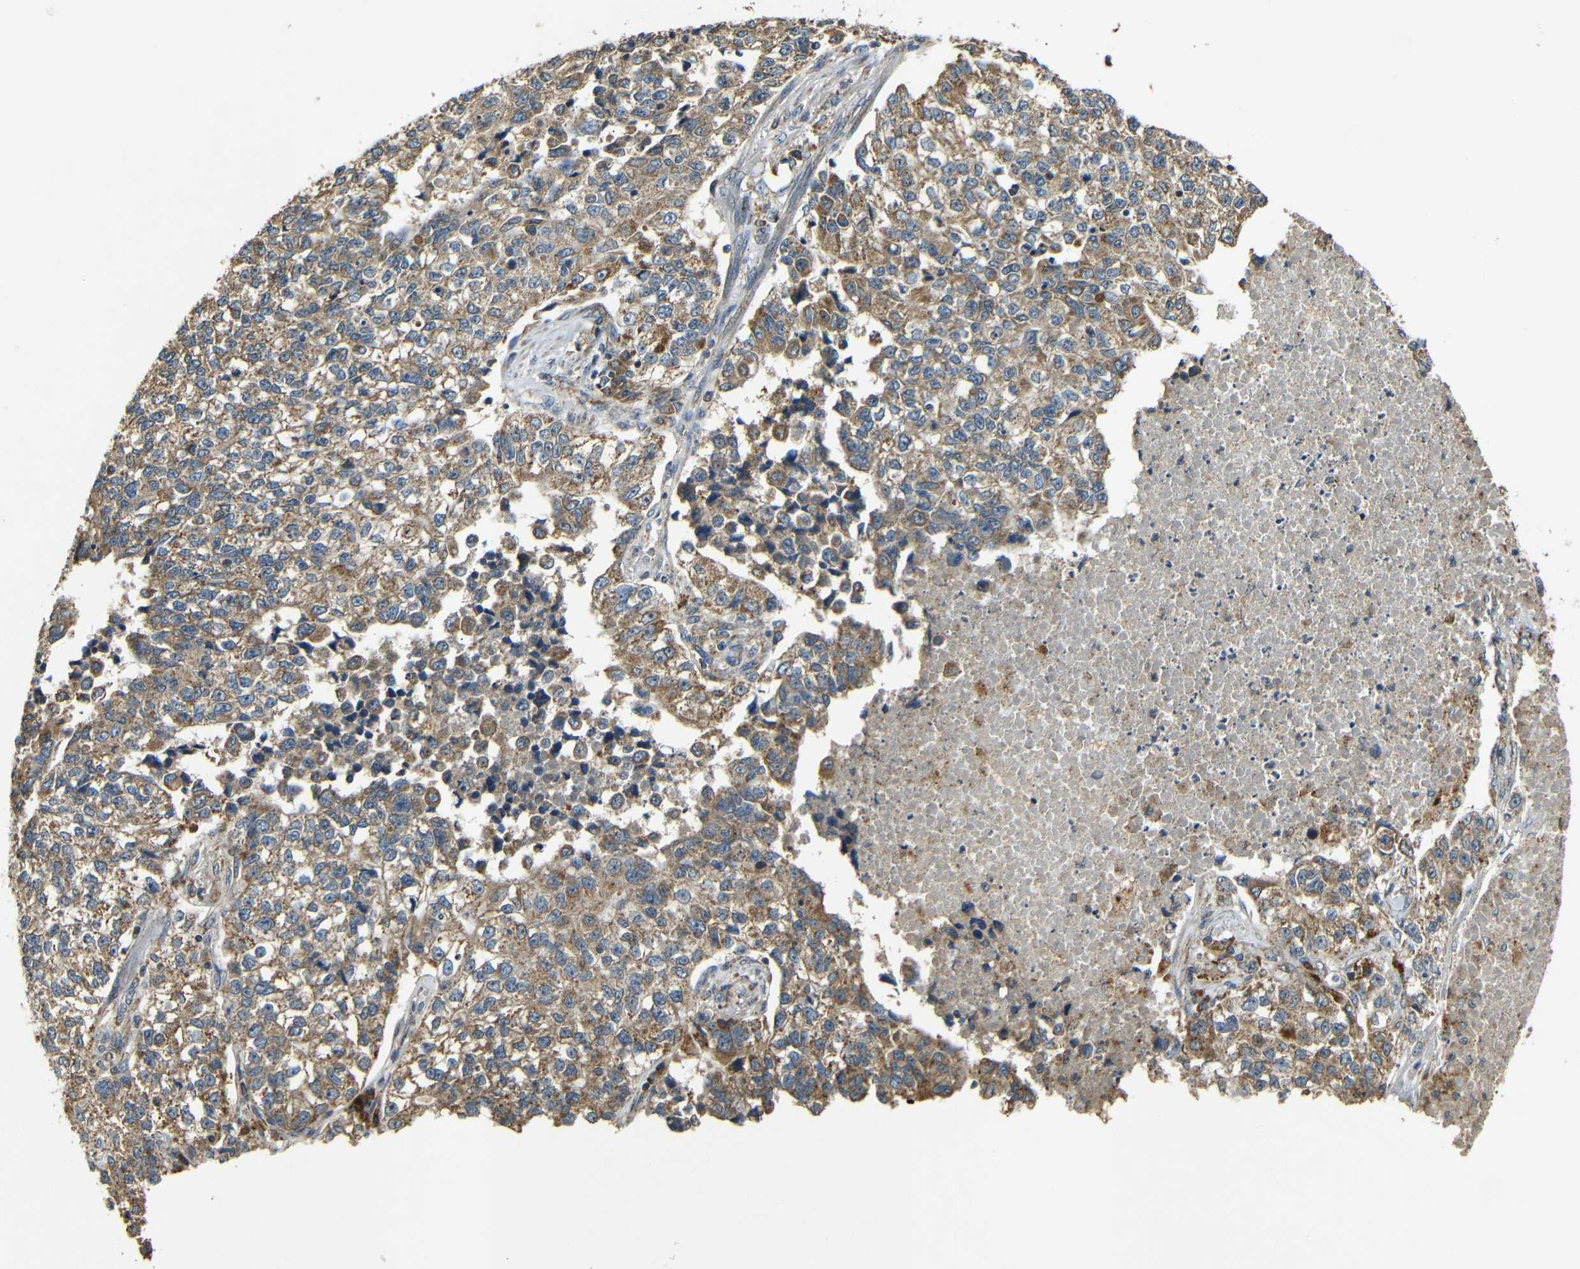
{"staining": {"intensity": "moderate", "quantity": ">75%", "location": "cytoplasmic/membranous"}, "tissue": "lung cancer", "cell_type": "Tumor cells", "image_type": "cancer", "snomed": [{"axis": "morphology", "description": "Adenocarcinoma, NOS"}, {"axis": "topography", "description": "Lung"}], "caption": "Immunohistochemistry staining of lung cancer (adenocarcinoma), which shows medium levels of moderate cytoplasmic/membranous expression in about >75% of tumor cells indicating moderate cytoplasmic/membranous protein positivity. The staining was performed using DAB (3,3'-diaminobenzidine) (brown) for protein detection and nuclei were counterstained in hematoxylin (blue).", "gene": "KAZALD1", "patient": {"sex": "male", "age": 49}}